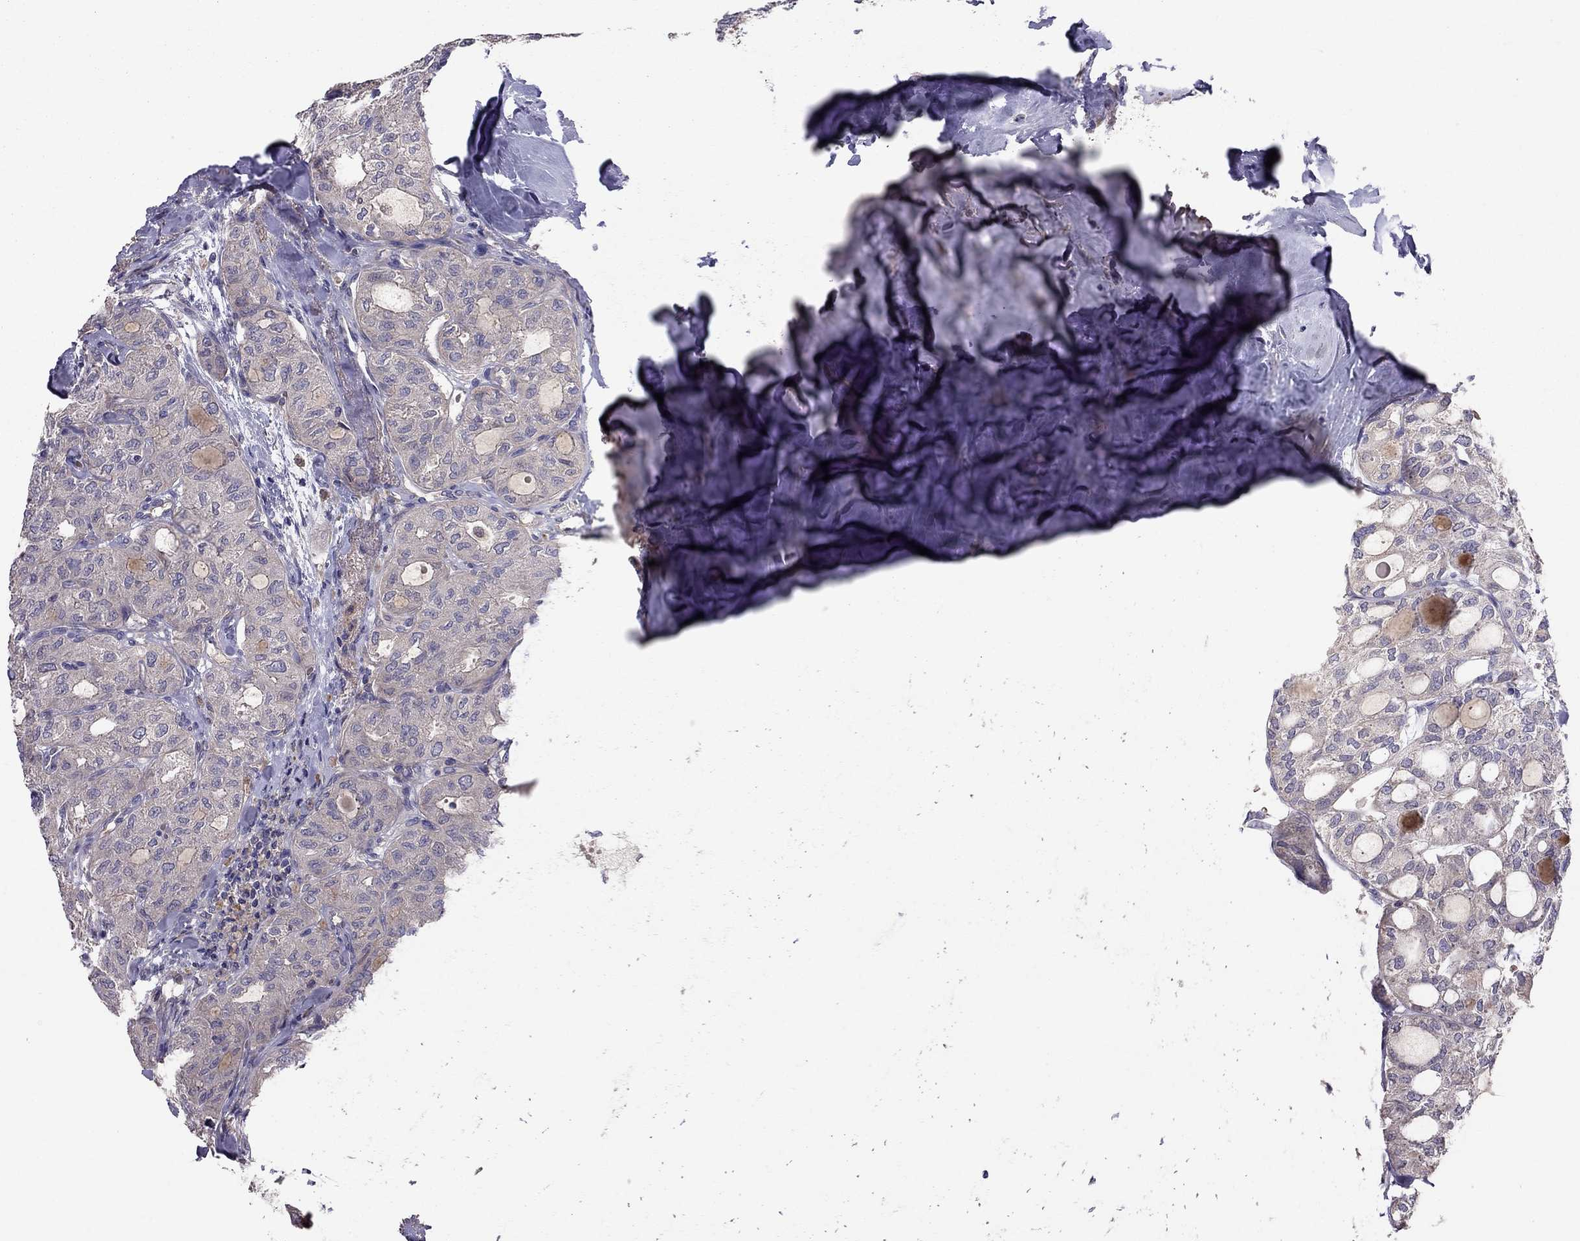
{"staining": {"intensity": "weak", "quantity": "25%-75%", "location": "cytoplasmic/membranous"}, "tissue": "thyroid cancer", "cell_type": "Tumor cells", "image_type": "cancer", "snomed": [{"axis": "morphology", "description": "Follicular adenoma carcinoma, NOS"}, {"axis": "topography", "description": "Thyroid gland"}], "caption": "Protein analysis of thyroid cancer (follicular adenoma carcinoma) tissue reveals weak cytoplasmic/membranous positivity in approximately 25%-75% of tumor cells.", "gene": "PIK3CG", "patient": {"sex": "male", "age": 75}}